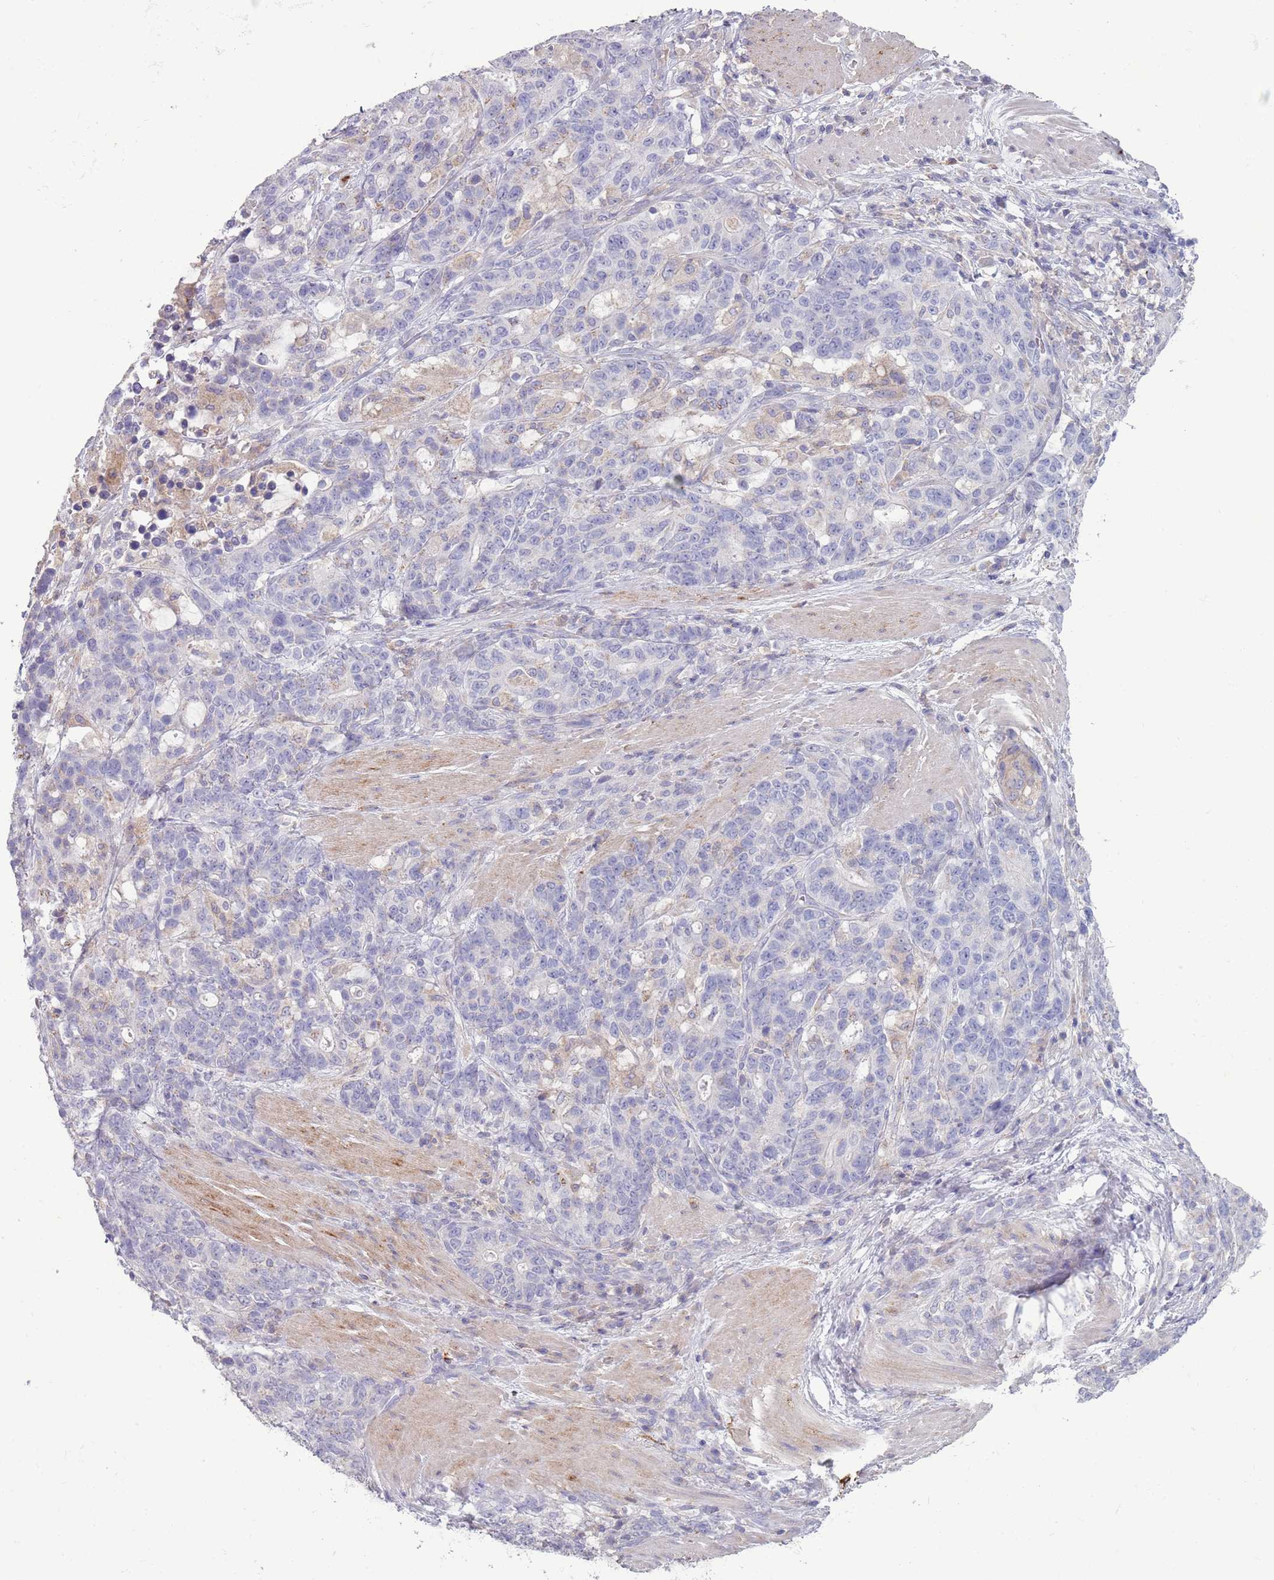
{"staining": {"intensity": "negative", "quantity": "none", "location": "none"}, "tissue": "stomach cancer", "cell_type": "Tumor cells", "image_type": "cancer", "snomed": [{"axis": "morphology", "description": "Normal tissue, NOS"}, {"axis": "morphology", "description": "Adenocarcinoma, NOS"}, {"axis": "topography", "description": "Stomach"}], "caption": "Immunohistochemistry of human stomach adenocarcinoma reveals no staining in tumor cells.", "gene": "ACSBG1", "patient": {"sex": "female", "age": 64}}